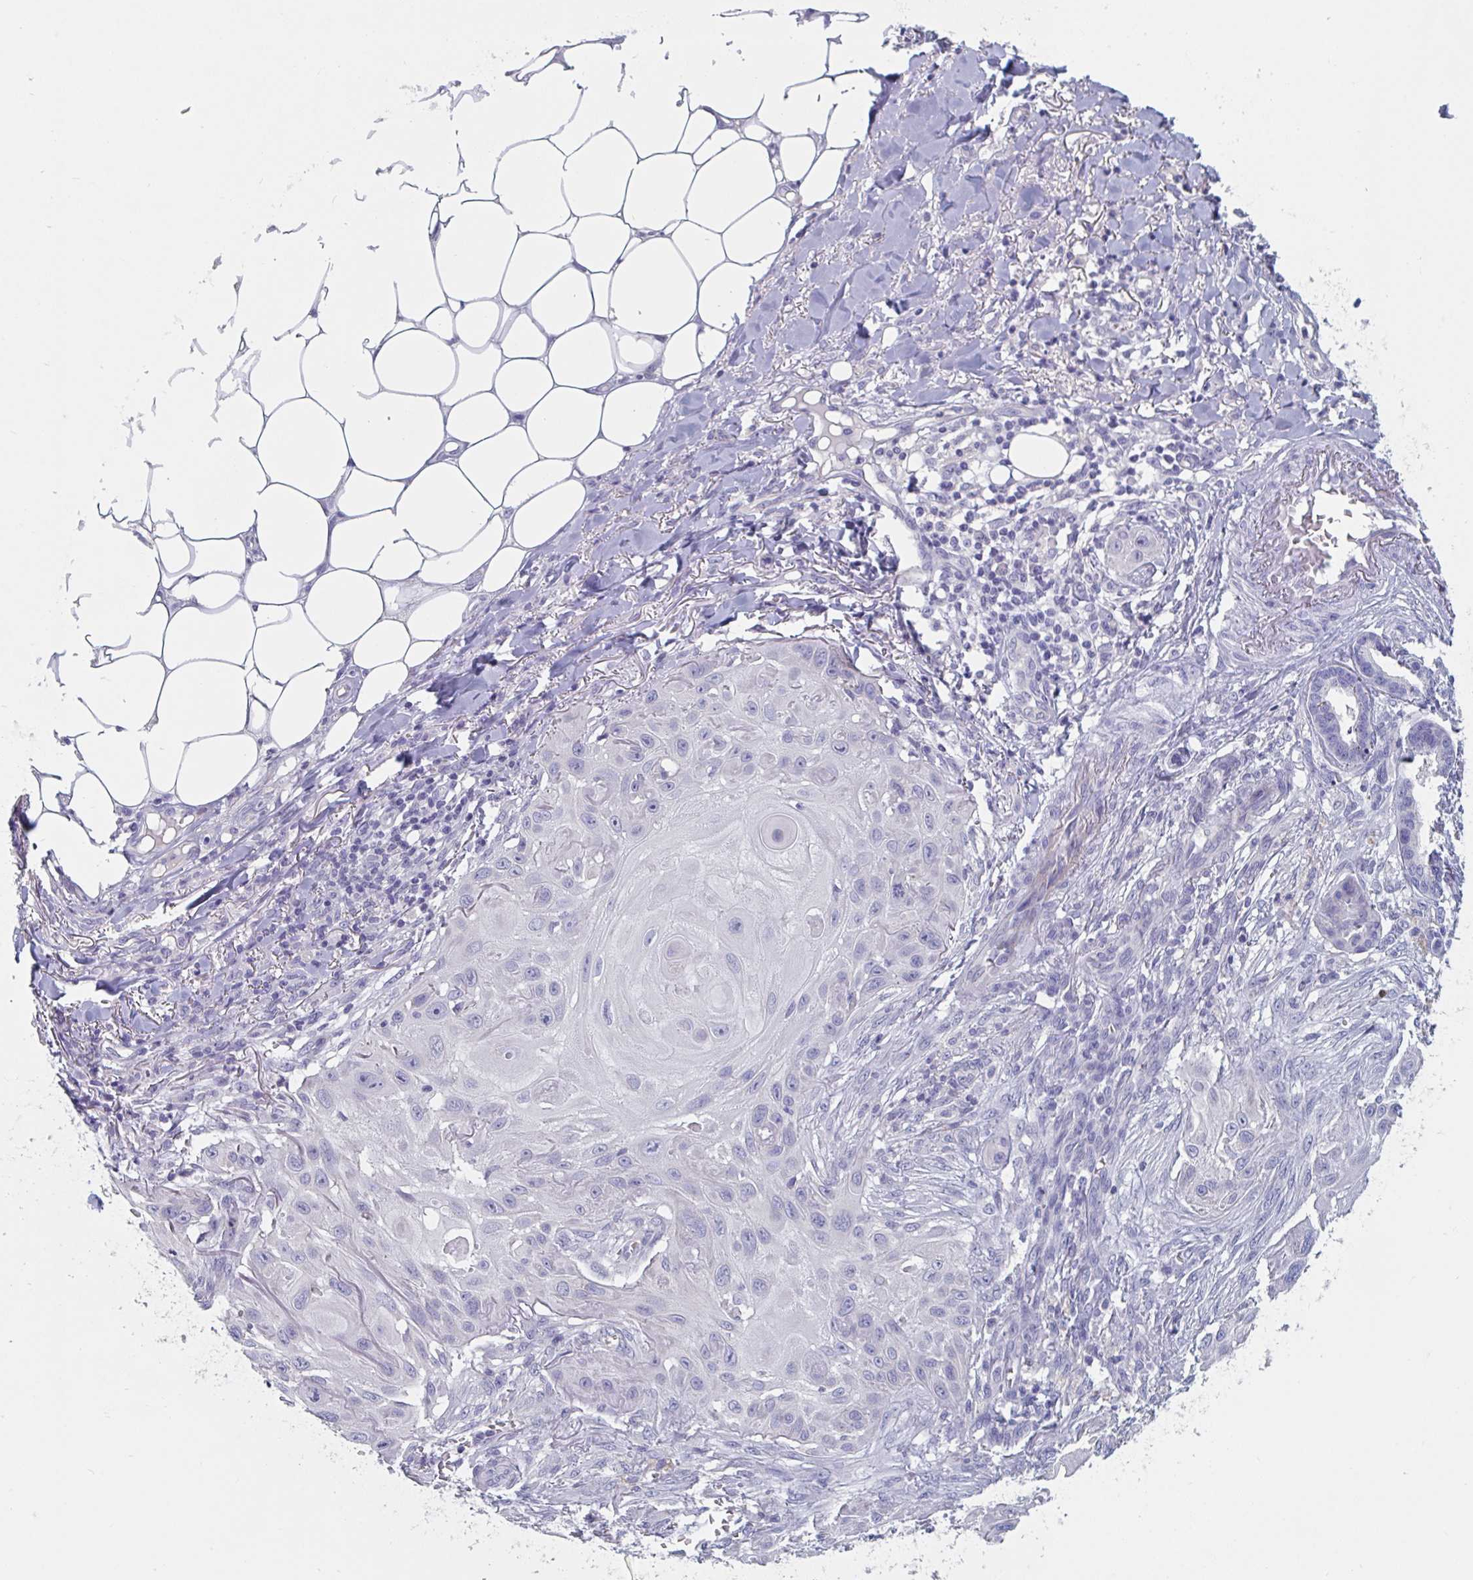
{"staining": {"intensity": "negative", "quantity": "none", "location": "none"}, "tissue": "skin cancer", "cell_type": "Tumor cells", "image_type": "cancer", "snomed": [{"axis": "morphology", "description": "Squamous cell carcinoma, NOS"}, {"axis": "topography", "description": "Skin"}], "caption": "IHC of skin squamous cell carcinoma demonstrates no staining in tumor cells. (DAB (3,3'-diaminobenzidine) immunohistochemistry with hematoxylin counter stain).", "gene": "ABHD16A", "patient": {"sex": "female", "age": 91}}